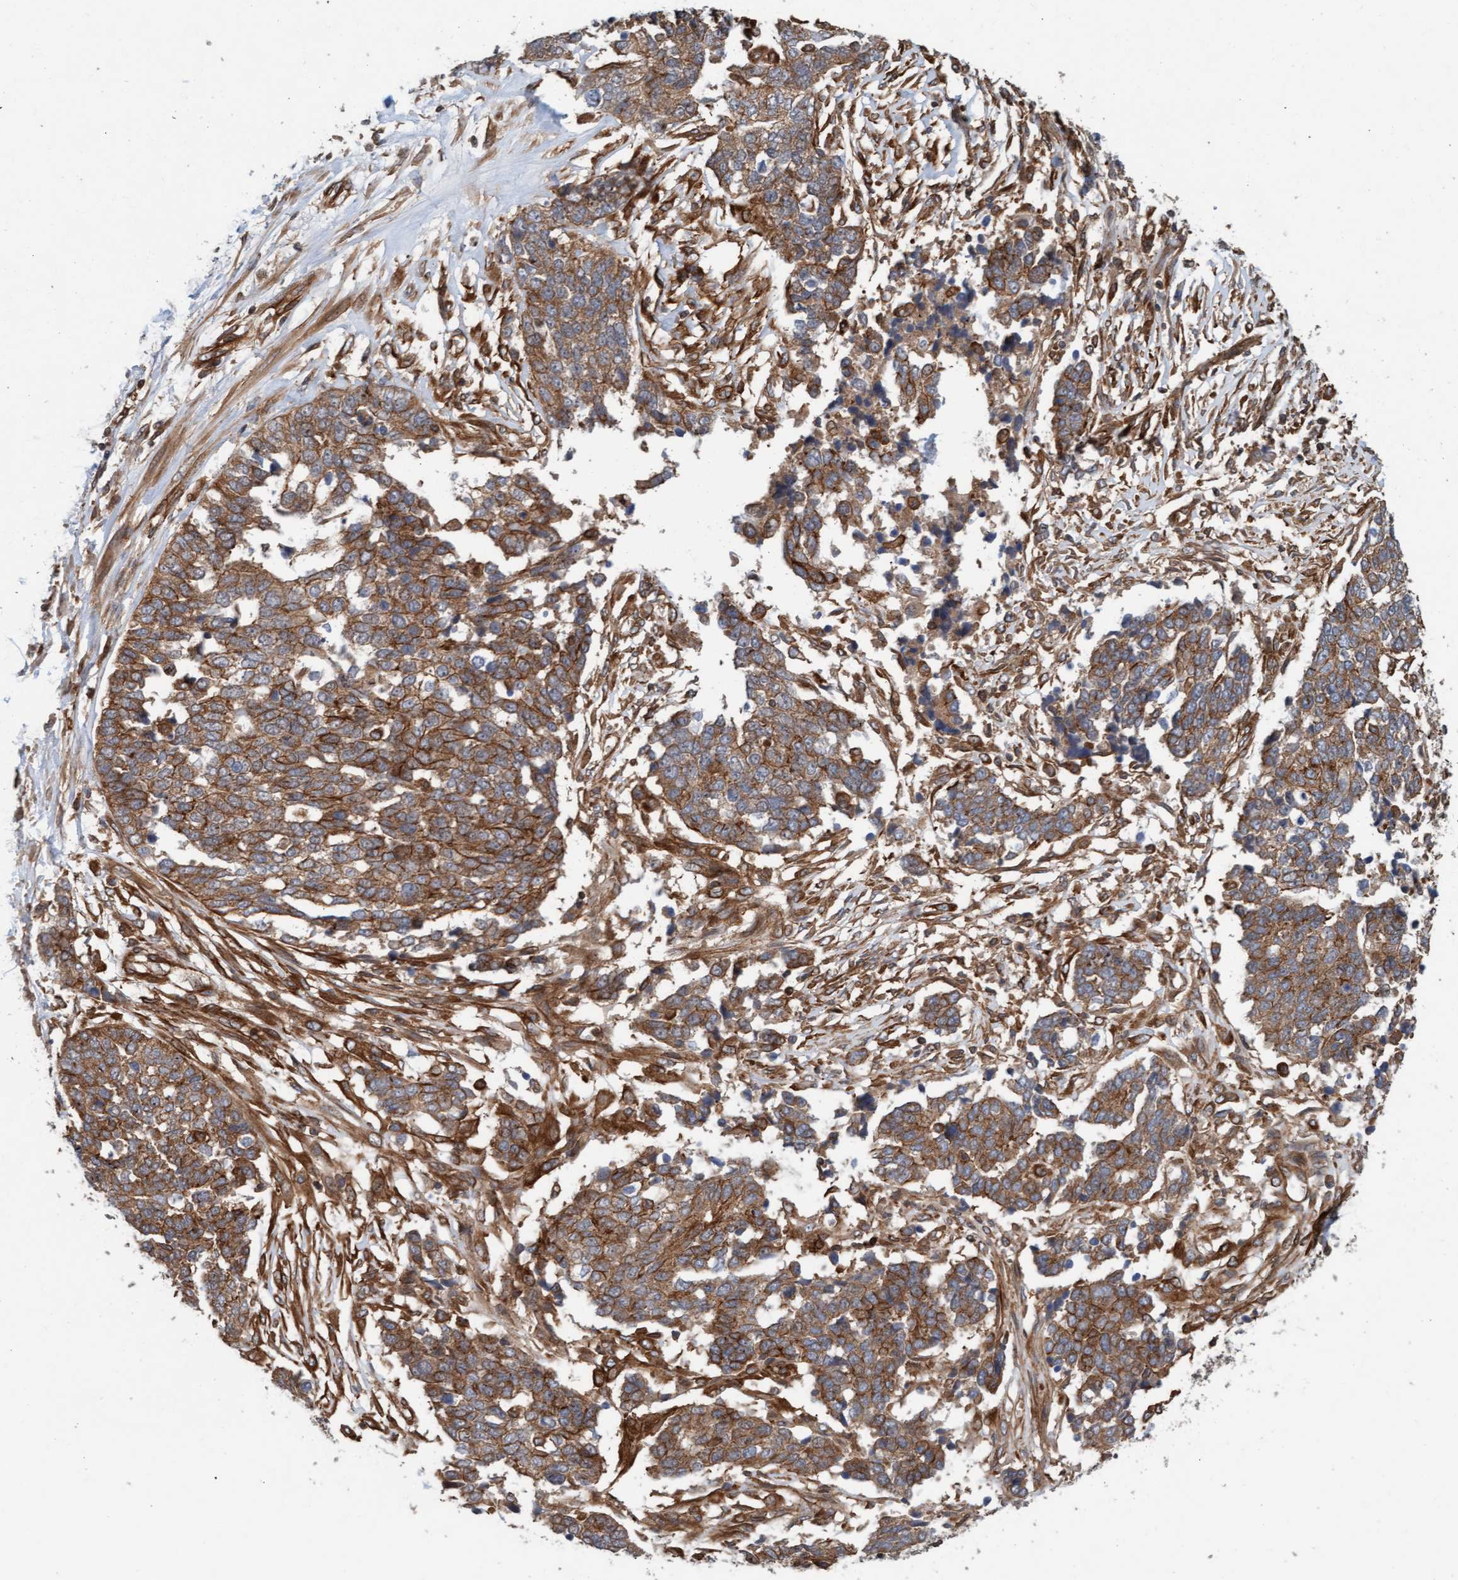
{"staining": {"intensity": "moderate", "quantity": ">75%", "location": "cytoplasmic/membranous"}, "tissue": "ovarian cancer", "cell_type": "Tumor cells", "image_type": "cancer", "snomed": [{"axis": "morphology", "description": "Cystadenocarcinoma, serous, NOS"}, {"axis": "topography", "description": "Ovary"}], "caption": "Protein expression analysis of serous cystadenocarcinoma (ovarian) displays moderate cytoplasmic/membranous staining in about >75% of tumor cells.", "gene": "ERAL1", "patient": {"sex": "female", "age": 44}}